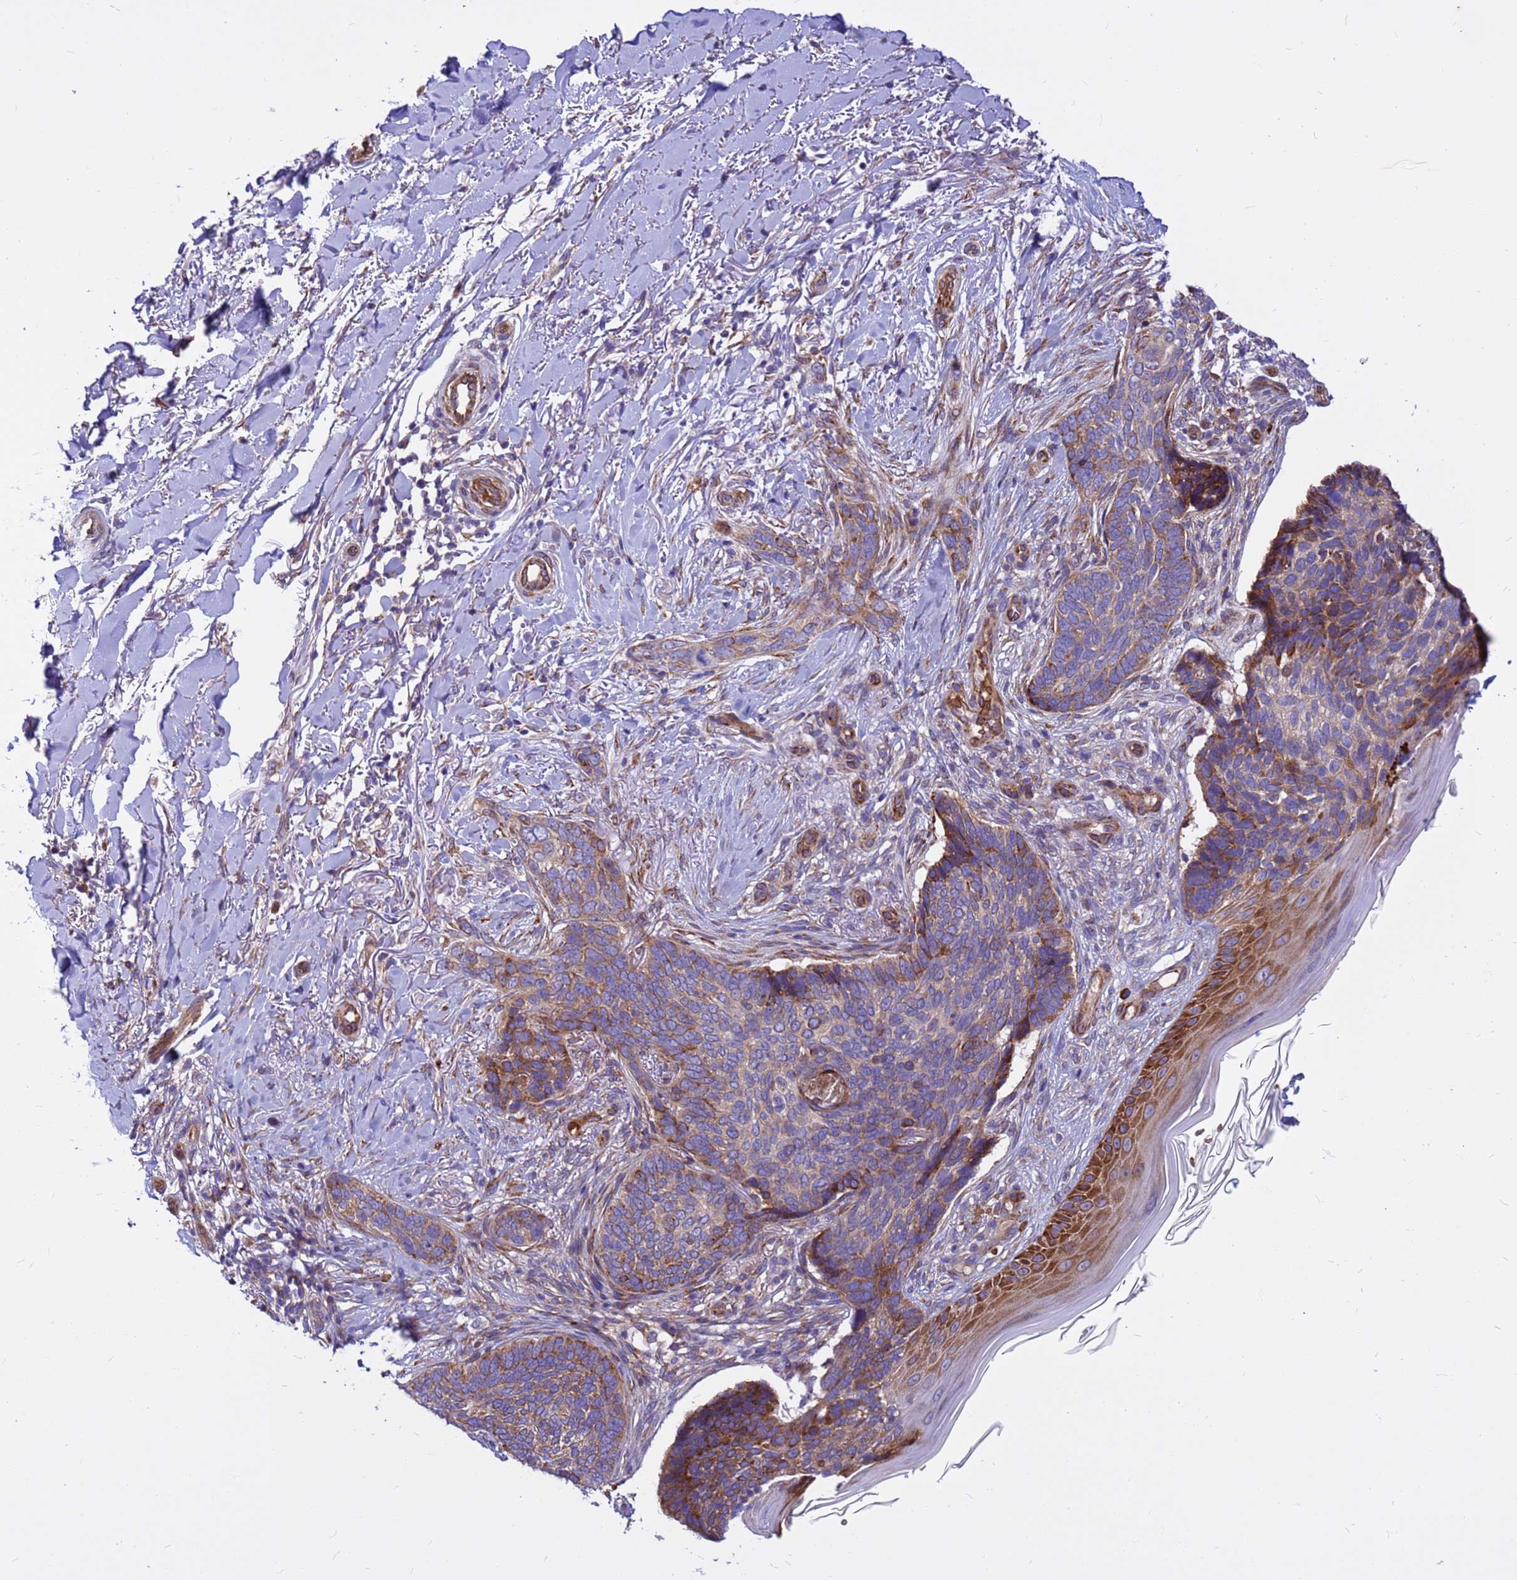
{"staining": {"intensity": "moderate", "quantity": "<25%", "location": "cytoplasmic/membranous"}, "tissue": "skin cancer", "cell_type": "Tumor cells", "image_type": "cancer", "snomed": [{"axis": "morphology", "description": "Normal tissue, NOS"}, {"axis": "morphology", "description": "Basal cell carcinoma"}, {"axis": "topography", "description": "Skin"}], "caption": "Immunohistochemical staining of human skin cancer displays low levels of moderate cytoplasmic/membranous protein positivity in approximately <25% of tumor cells.", "gene": "ZNF669", "patient": {"sex": "female", "age": 67}}